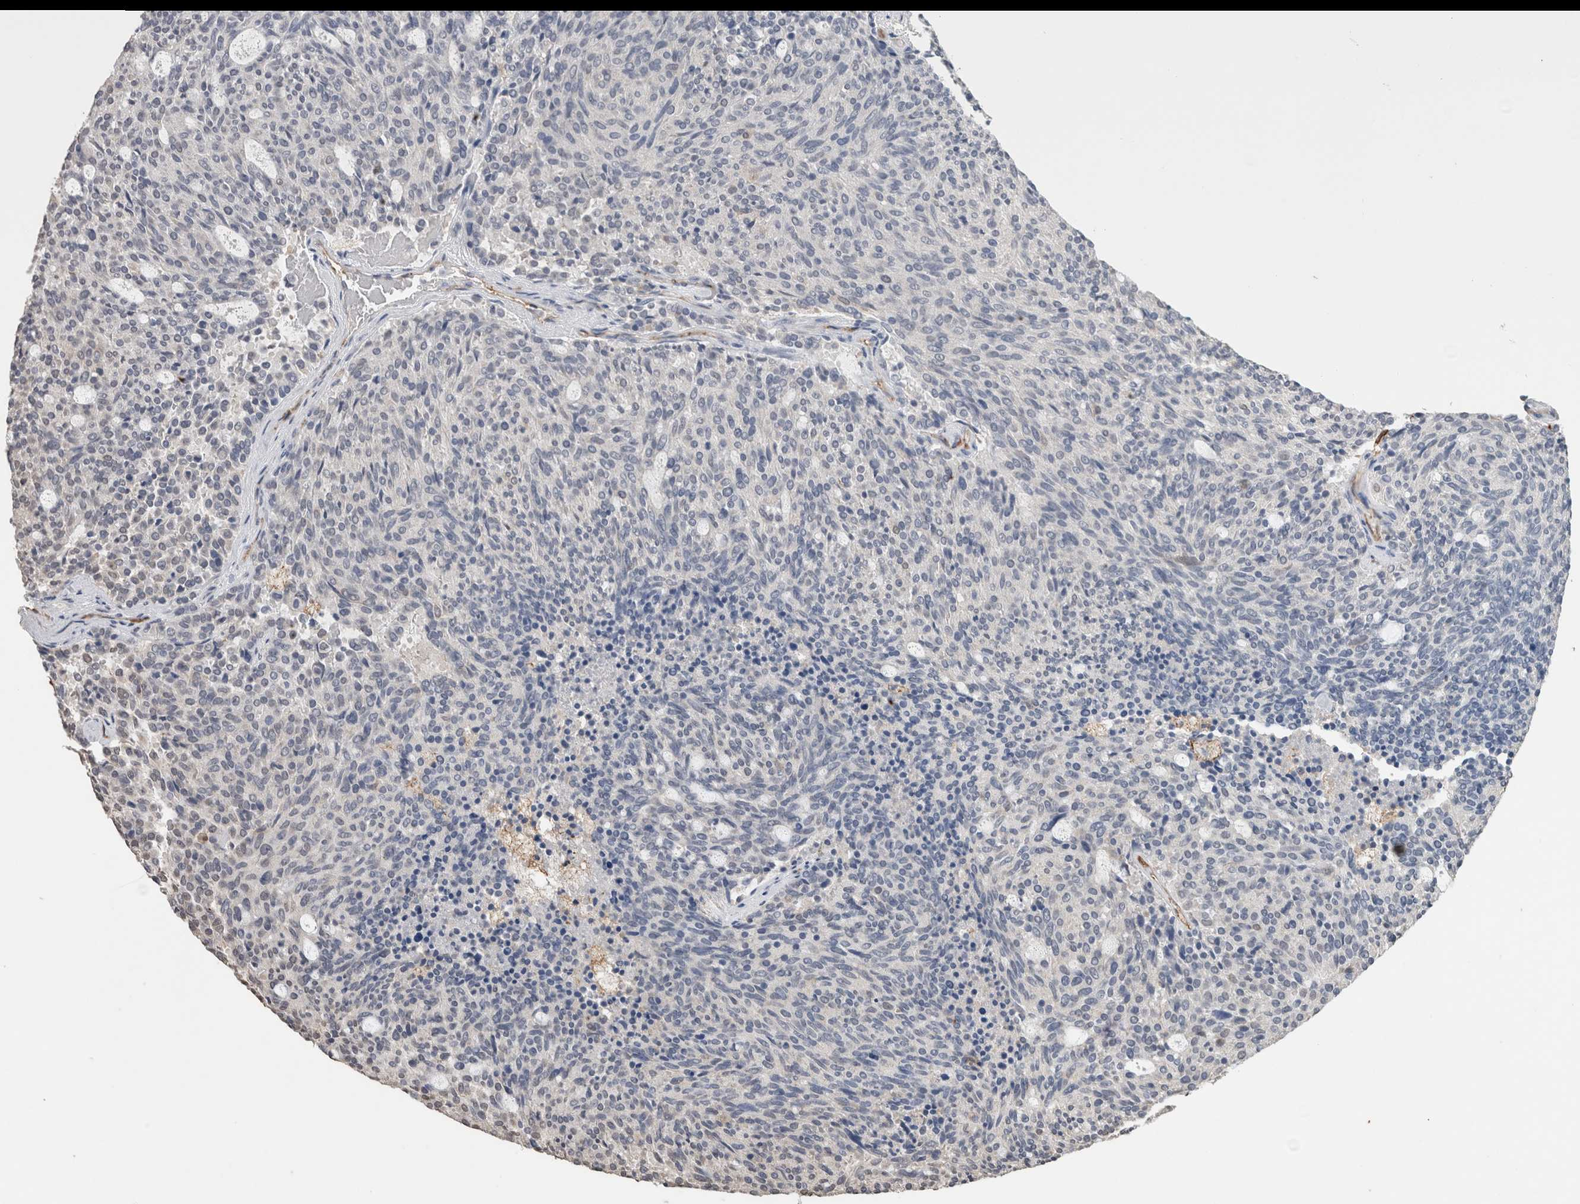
{"staining": {"intensity": "negative", "quantity": "none", "location": "none"}, "tissue": "carcinoid", "cell_type": "Tumor cells", "image_type": "cancer", "snomed": [{"axis": "morphology", "description": "Carcinoid, malignant, NOS"}, {"axis": "topography", "description": "Pancreas"}], "caption": "This is an immunohistochemistry photomicrograph of human carcinoid (malignant). There is no staining in tumor cells.", "gene": "S100A10", "patient": {"sex": "female", "age": 54}}